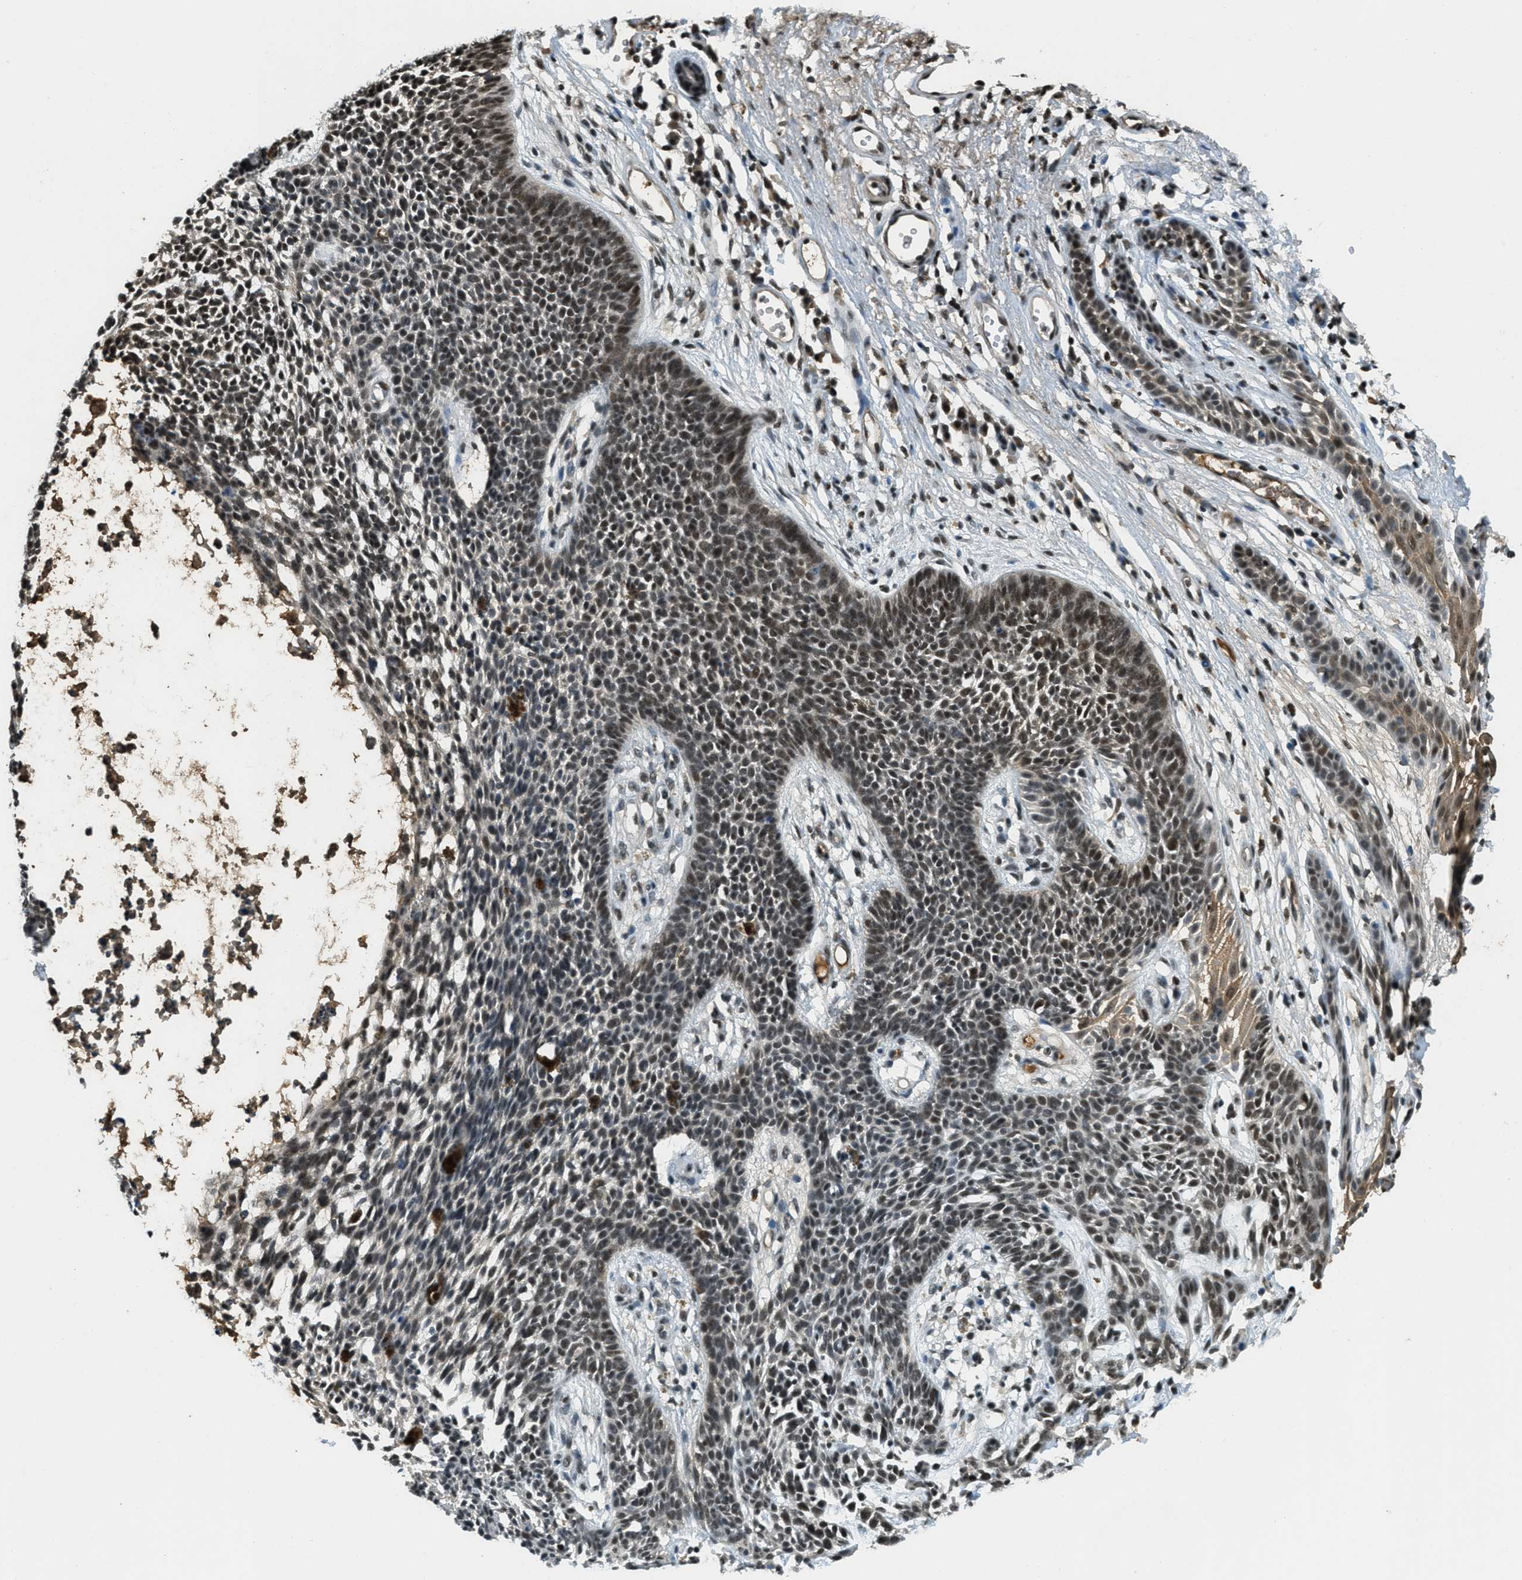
{"staining": {"intensity": "strong", "quantity": ">75%", "location": "nuclear"}, "tissue": "skin cancer", "cell_type": "Tumor cells", "image_type": "cancer", "snomed": [{"axis": "morphology", "description": "Basal cell carcinoma"}, {"axis": "topography", "description": "Skin"}], "caption": "Protein analysis of basal cell carcinoma (skin) tissue demonstrates strong nuclear staining in approximately >75% of tumor cells.", "gene": "ZNF148", "patient": {"sex": "female", "age": 84}}